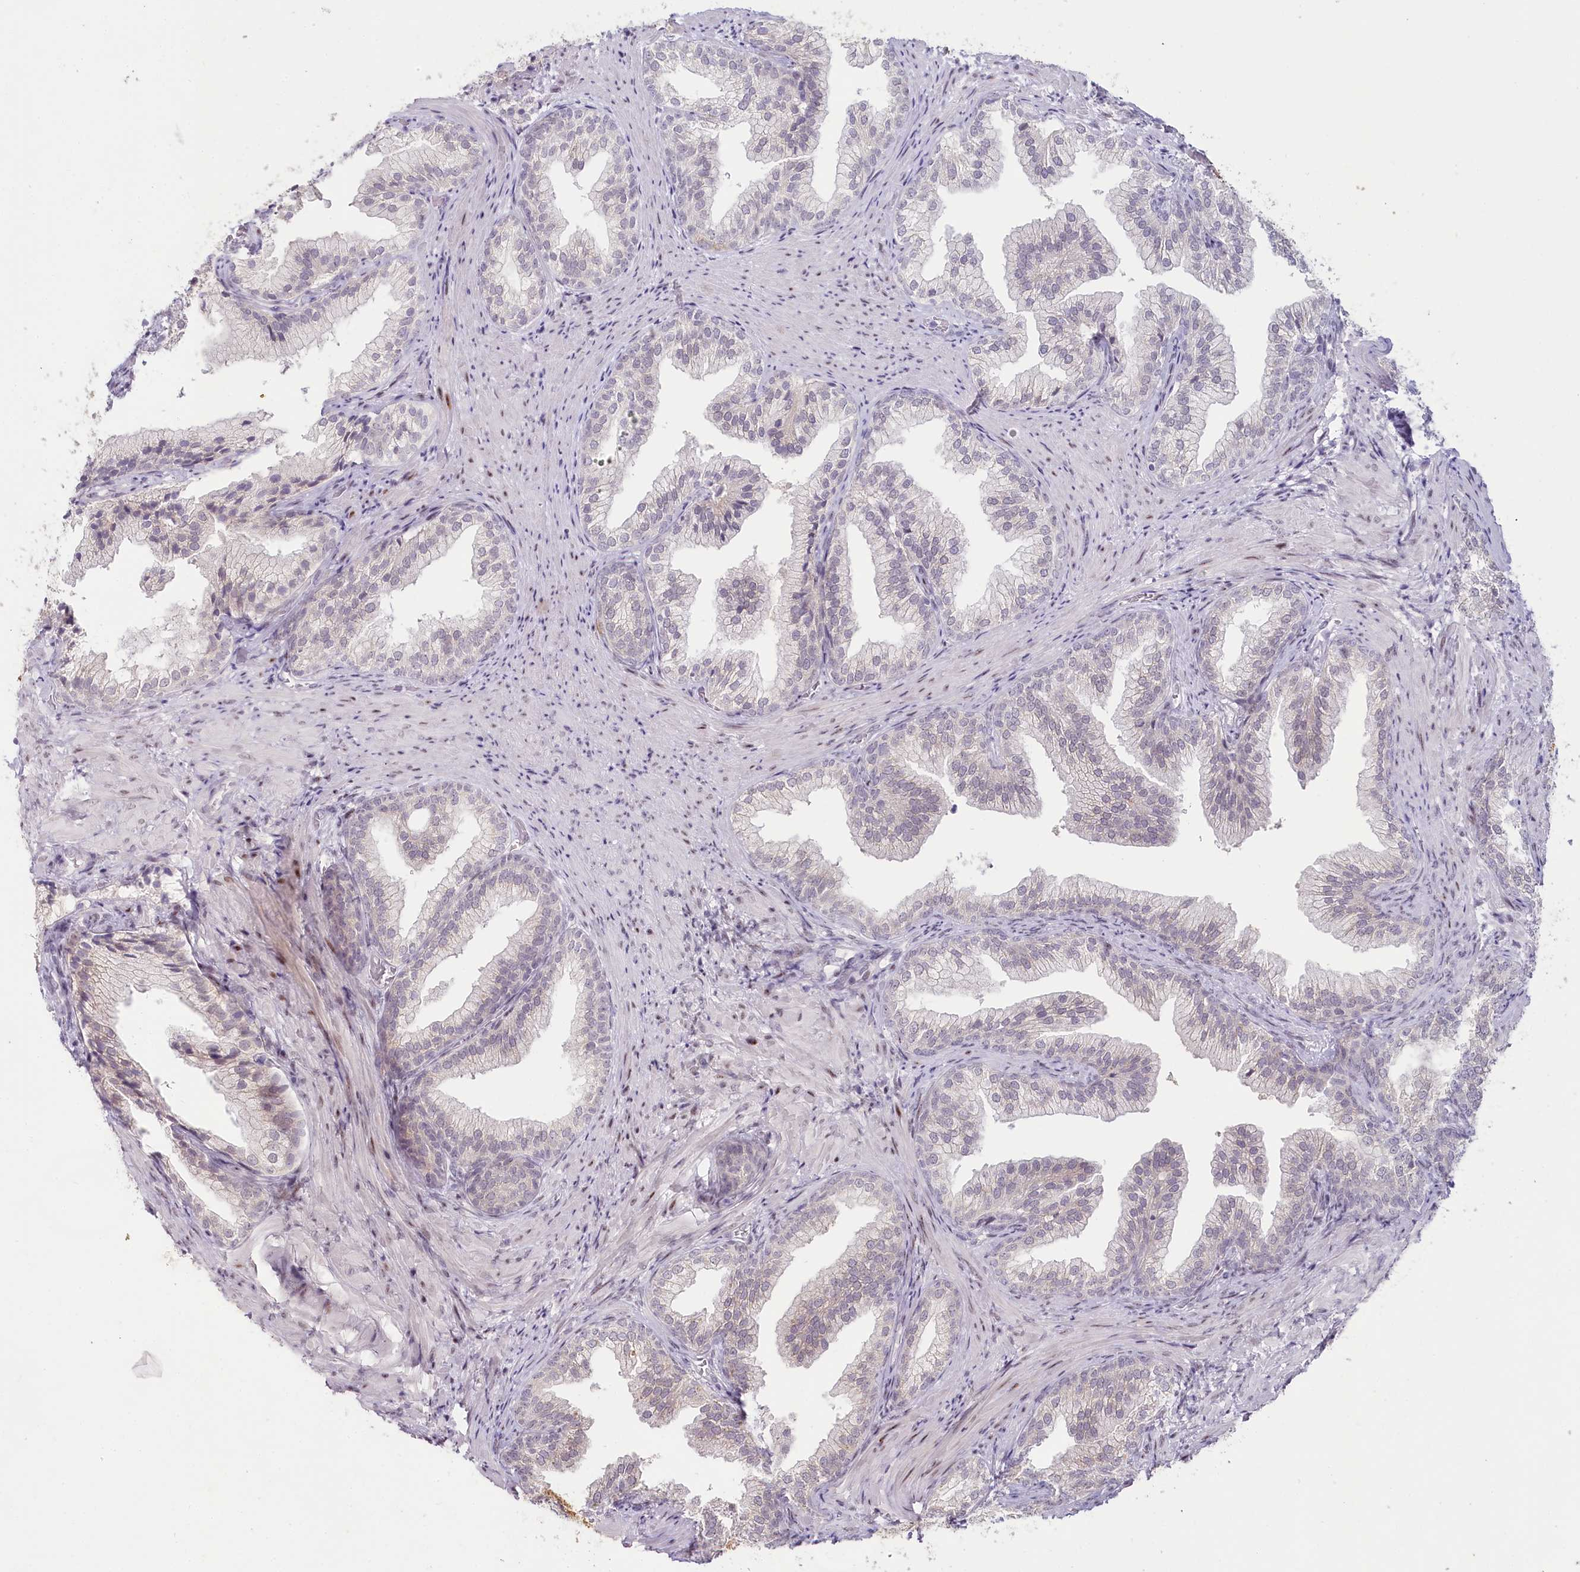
{"staining": {"intensity": "negative", "quantity": "none", "location": "none"}, "tissue": "prostate", "cell_type": "Glandular cells", "image_type": "normal", "snomed": [{"axis": "morphology", "description": "Normal tissue, NOS"}, {"axis": "topography", "description": "Prostate"}], "caption": "Protein analysis of benign prostate exhibits no significant positivity in glandular cells.", "gene": "HPD", "patient": {"sex": "male", "age": 76}}